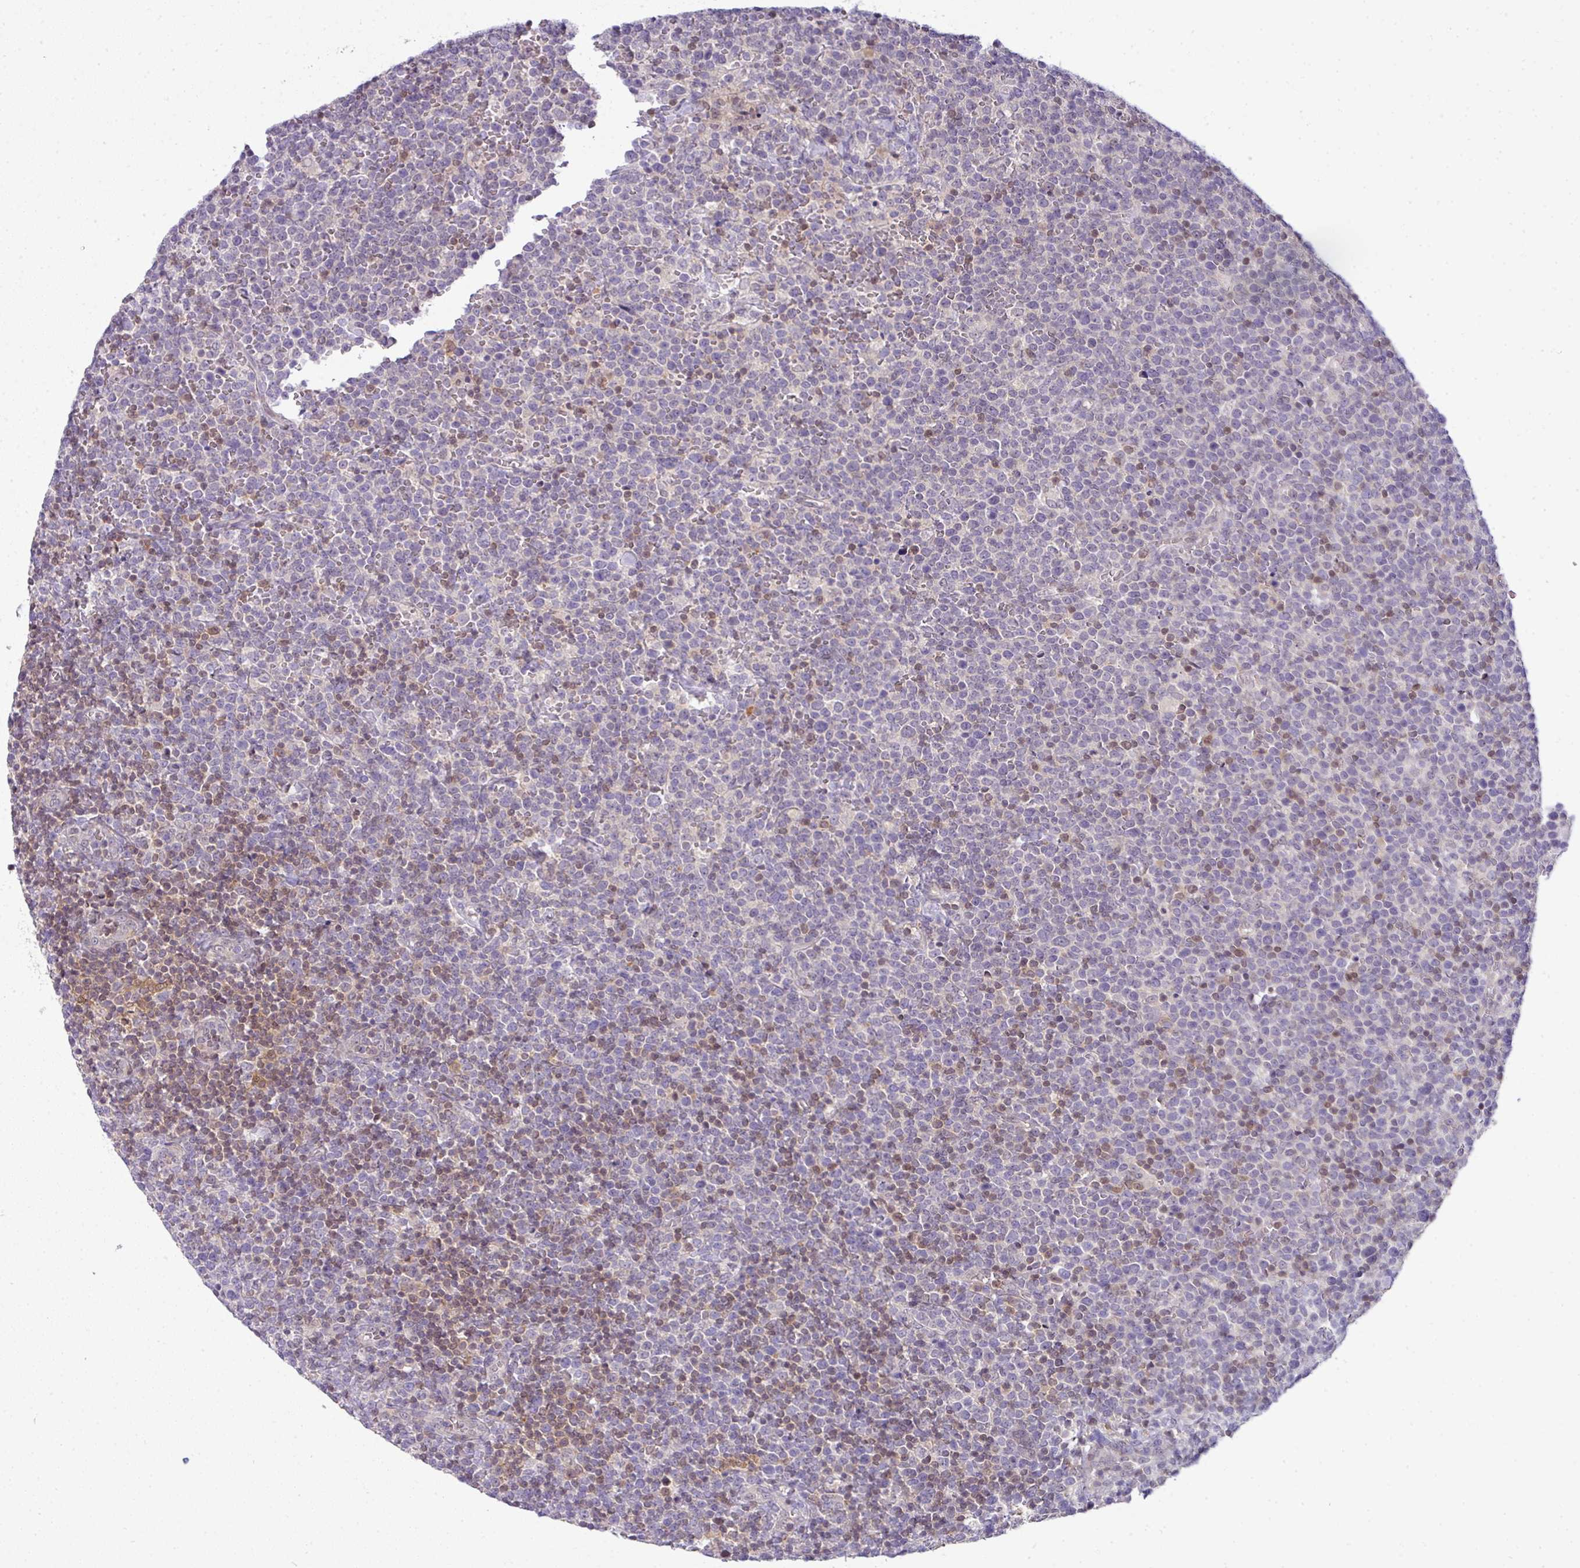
{"staining": {"intensity": "moderate", "quantity": "<25%", "location": "nuclear"}, "tissue": "lymphoma", "cell_type": "Tumor cells", "image_type": "cancer", "snomed": [{"axis": "morphology", "description": "Malignant lymphoma, non-Hodgkin's type, High grade"}, {"axis": "topography", "description": "Lymph node"}], "caption": "Immunohistochemical staining of lymphoma exhibits low levels of moderate nuclear protein staining in approximately <25% of tumor cells. Using DAB (brown) and hematoxylin (blue) stains, captured at high magnification using brightfield microscopy.", "gene": "STAT5A", "patient": {"sex": "male", "age": 61}}